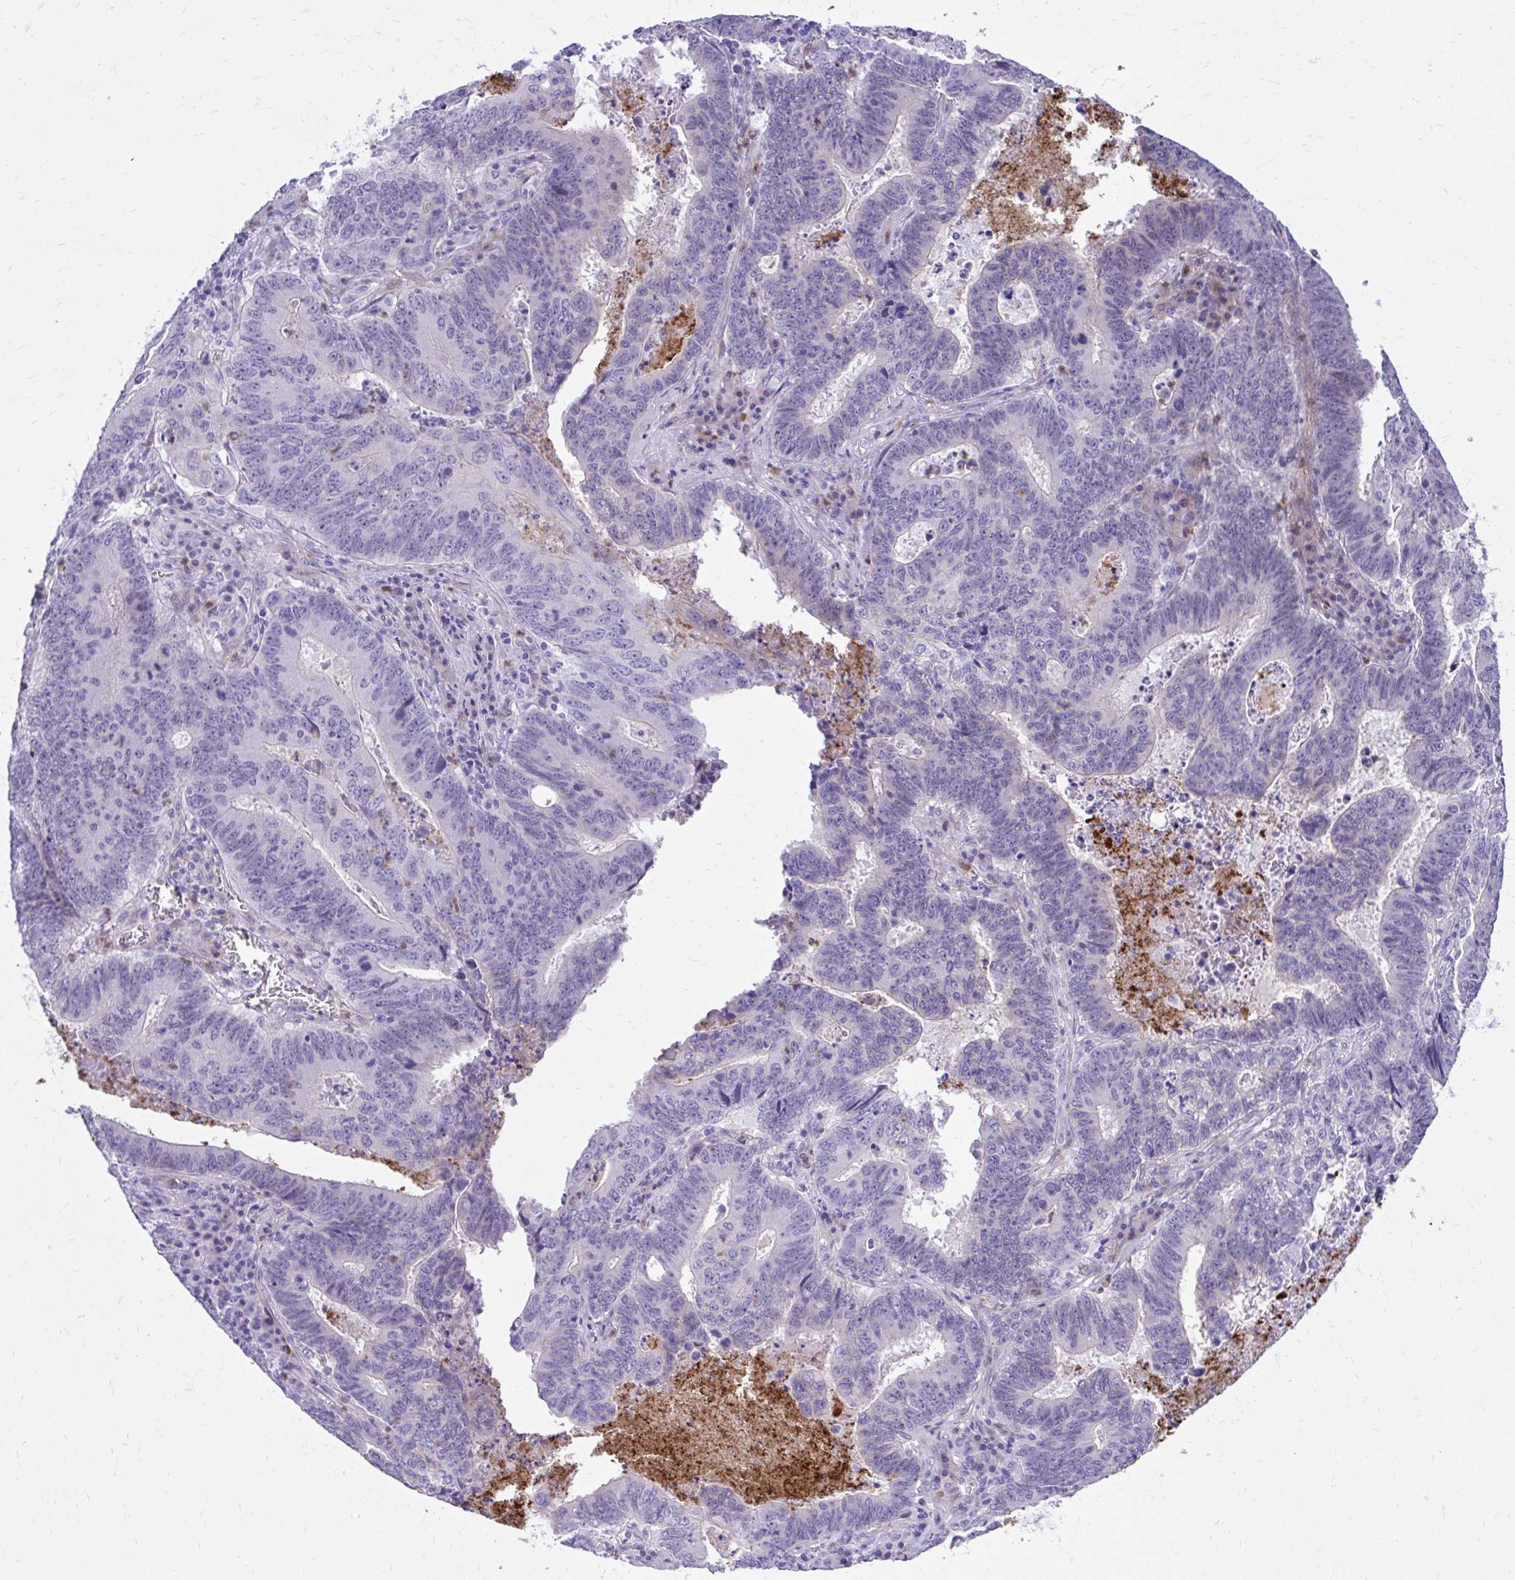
{"staining": {"intensity": "negative", "quantity": "none", "location": "none"}, "tissue": "lung cancer", "cell_type": "Tumor cells", "image_type": "cancer", "snomed": [{"axis": "morphology", "description": "Aneuploidy"}, {"axis": "morphology", "description": "Adenocarcinoma, NOS"}, {"axis": "morphology", "description": "Adenocarcinoma primary or metastatic"}, {"axis": "topography", "description": "Lung"}], "caption": "Protein analysis of lung cancer (adenocarcinoma primary or metastatic) shows no significant expression in tumor cells. (DAB (3,3'-diaminobenzidine) IHC with hematoxylin counter stain).", "gene": "ADAMTSL1", "patient": {"sex": "female", "age": 75}}